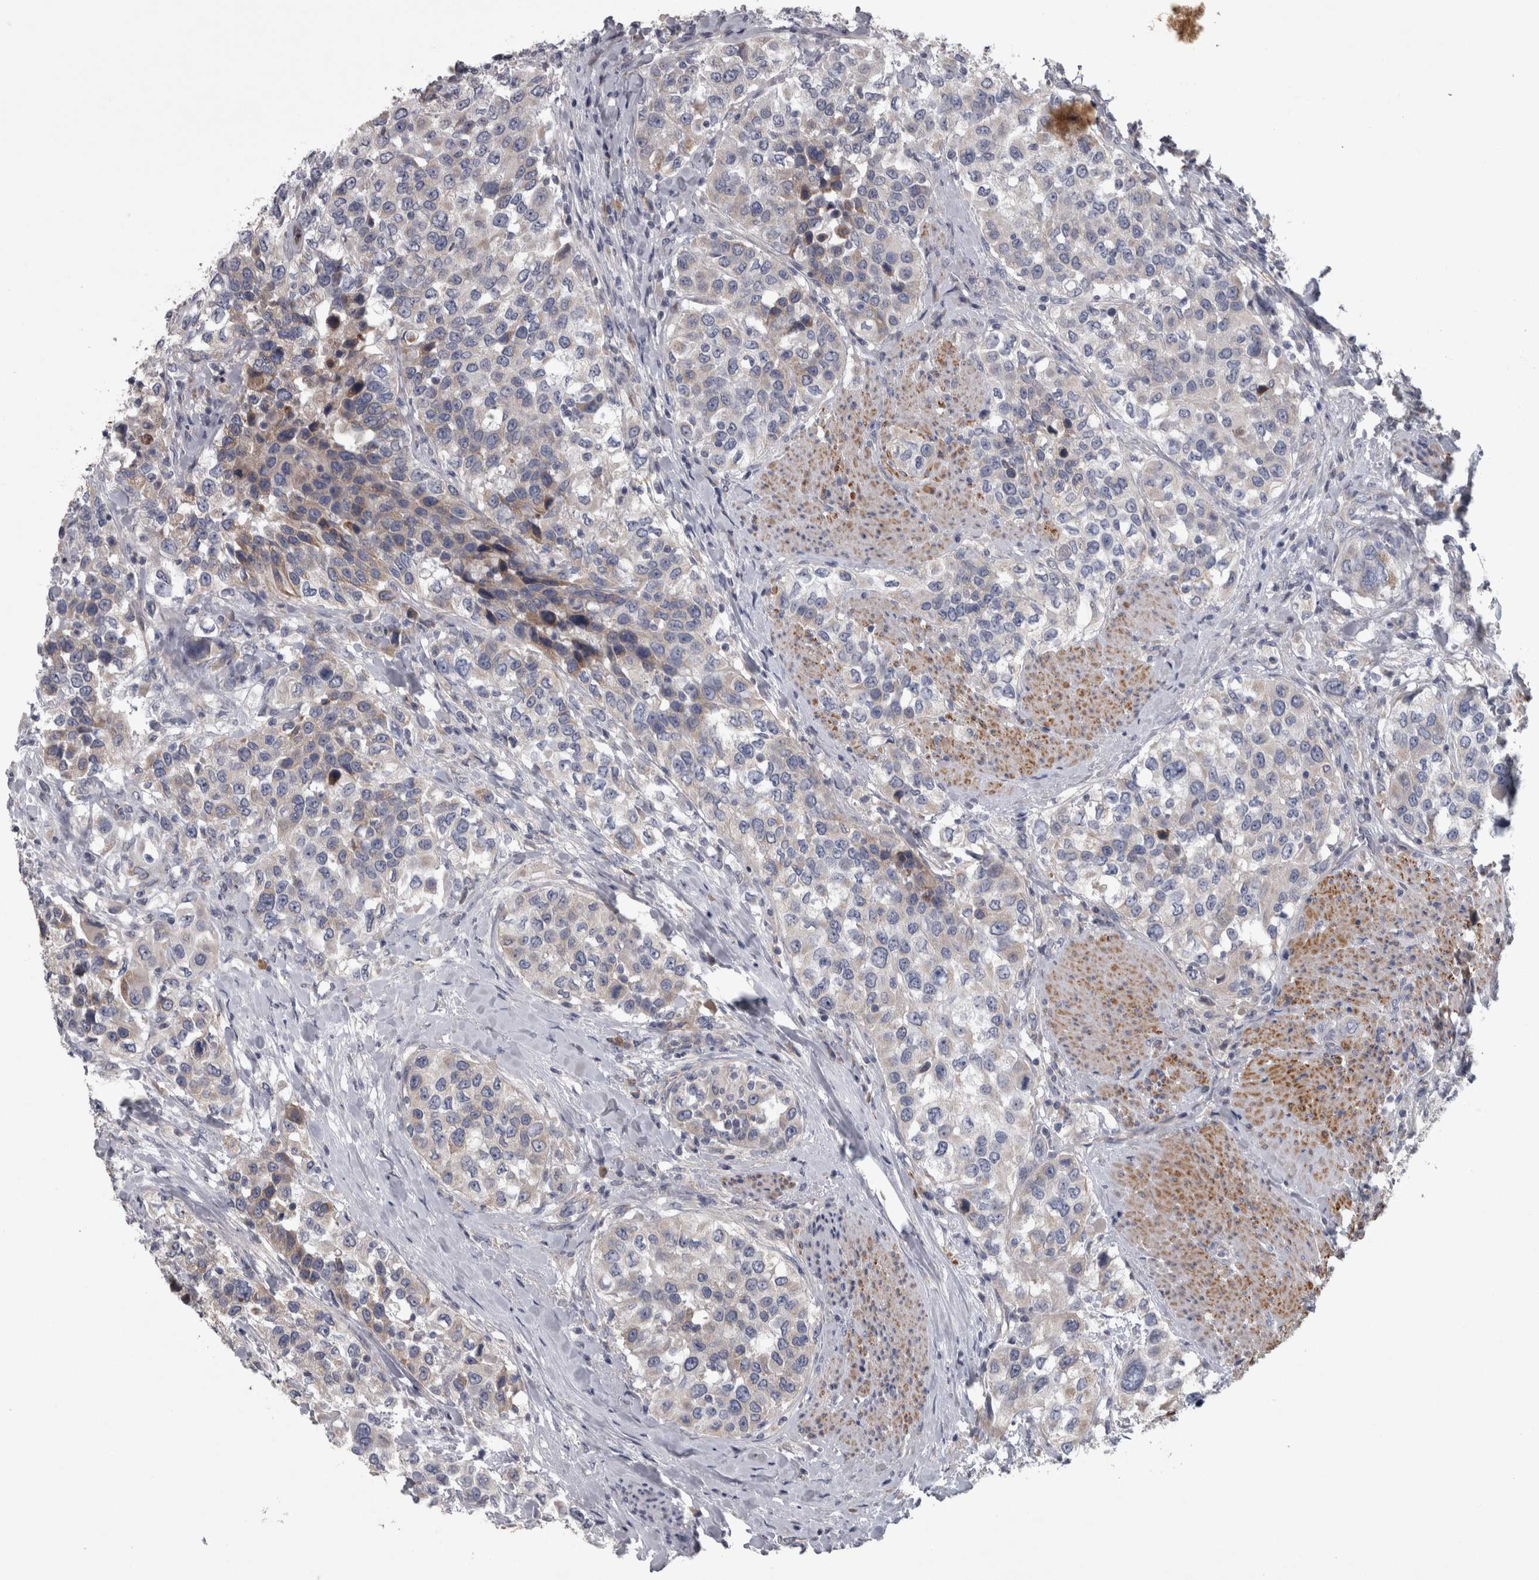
{"staining": {"intensity": "weak", "quantity": "25%-75%", "location": "cytoplasmic/membranous"}, "tissue": "urothelial cancer", "cell_type": "Tumor cells", "image_type": "cancer", "snomed": [{"axis": "morphology", "description": "Urothelial carcinoma, High grade"}, {"axis": "topography", "description": "Urinary bladder"}], "caption": "High-magnification brightfield microscopy of urothelial carcinoma (high-grade) stained with DAB (3,3'-diaminobenzidine) (brown) and counterstained with hematoxylin (blue). tumor cells exhibit weak cytoplasmic/membranous expression is seen in approximately25%-75% of cells.", "gene": "DBT", "patient": {"sex": "female", "age": 80}}